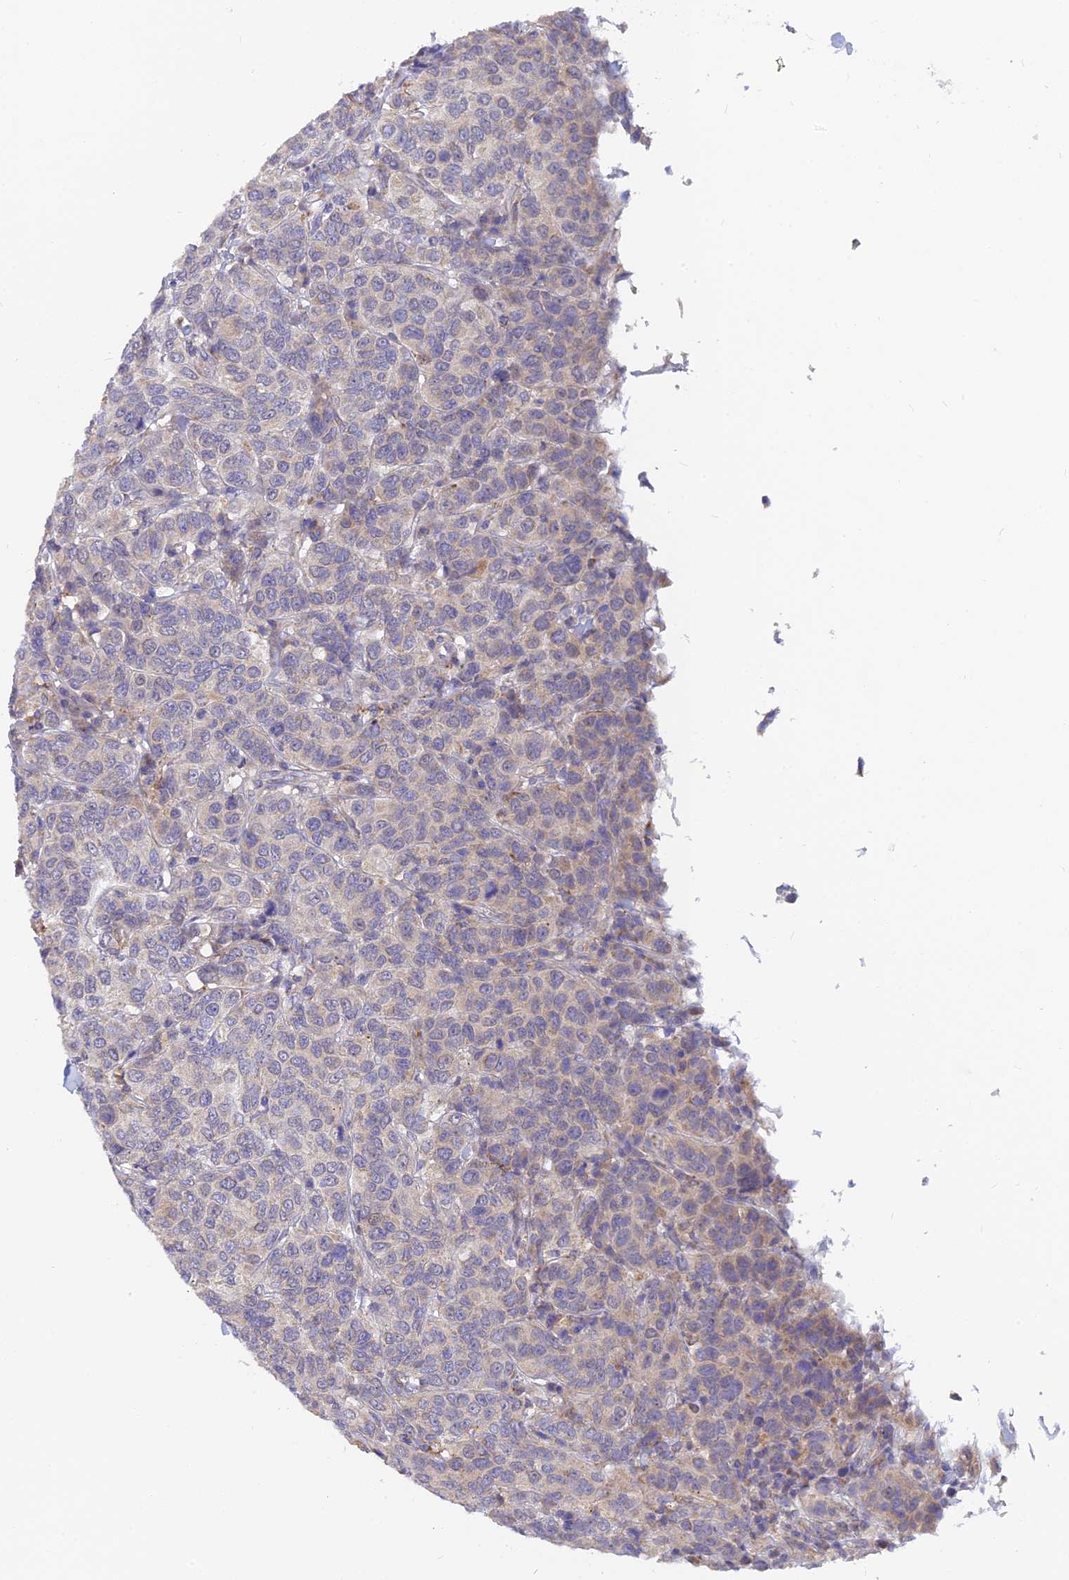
{"staining": {"intensity": "negative", "quantity": "none", "location": "none"}, "tissue": "breast cancer", "cell_type": "Tumor cells", "image_type": "cancer", "snomed": [{"axis": "morphology", "description": "Duct carcinoma"}, {"axis": "topography", "description": "Breast"}], "caption": "This is an IHC photomicrograph of breast cancer. There is no staining in tumor cells.", "gene": "CACNA1B", "patient": {"sex": "female", "age": 55}}